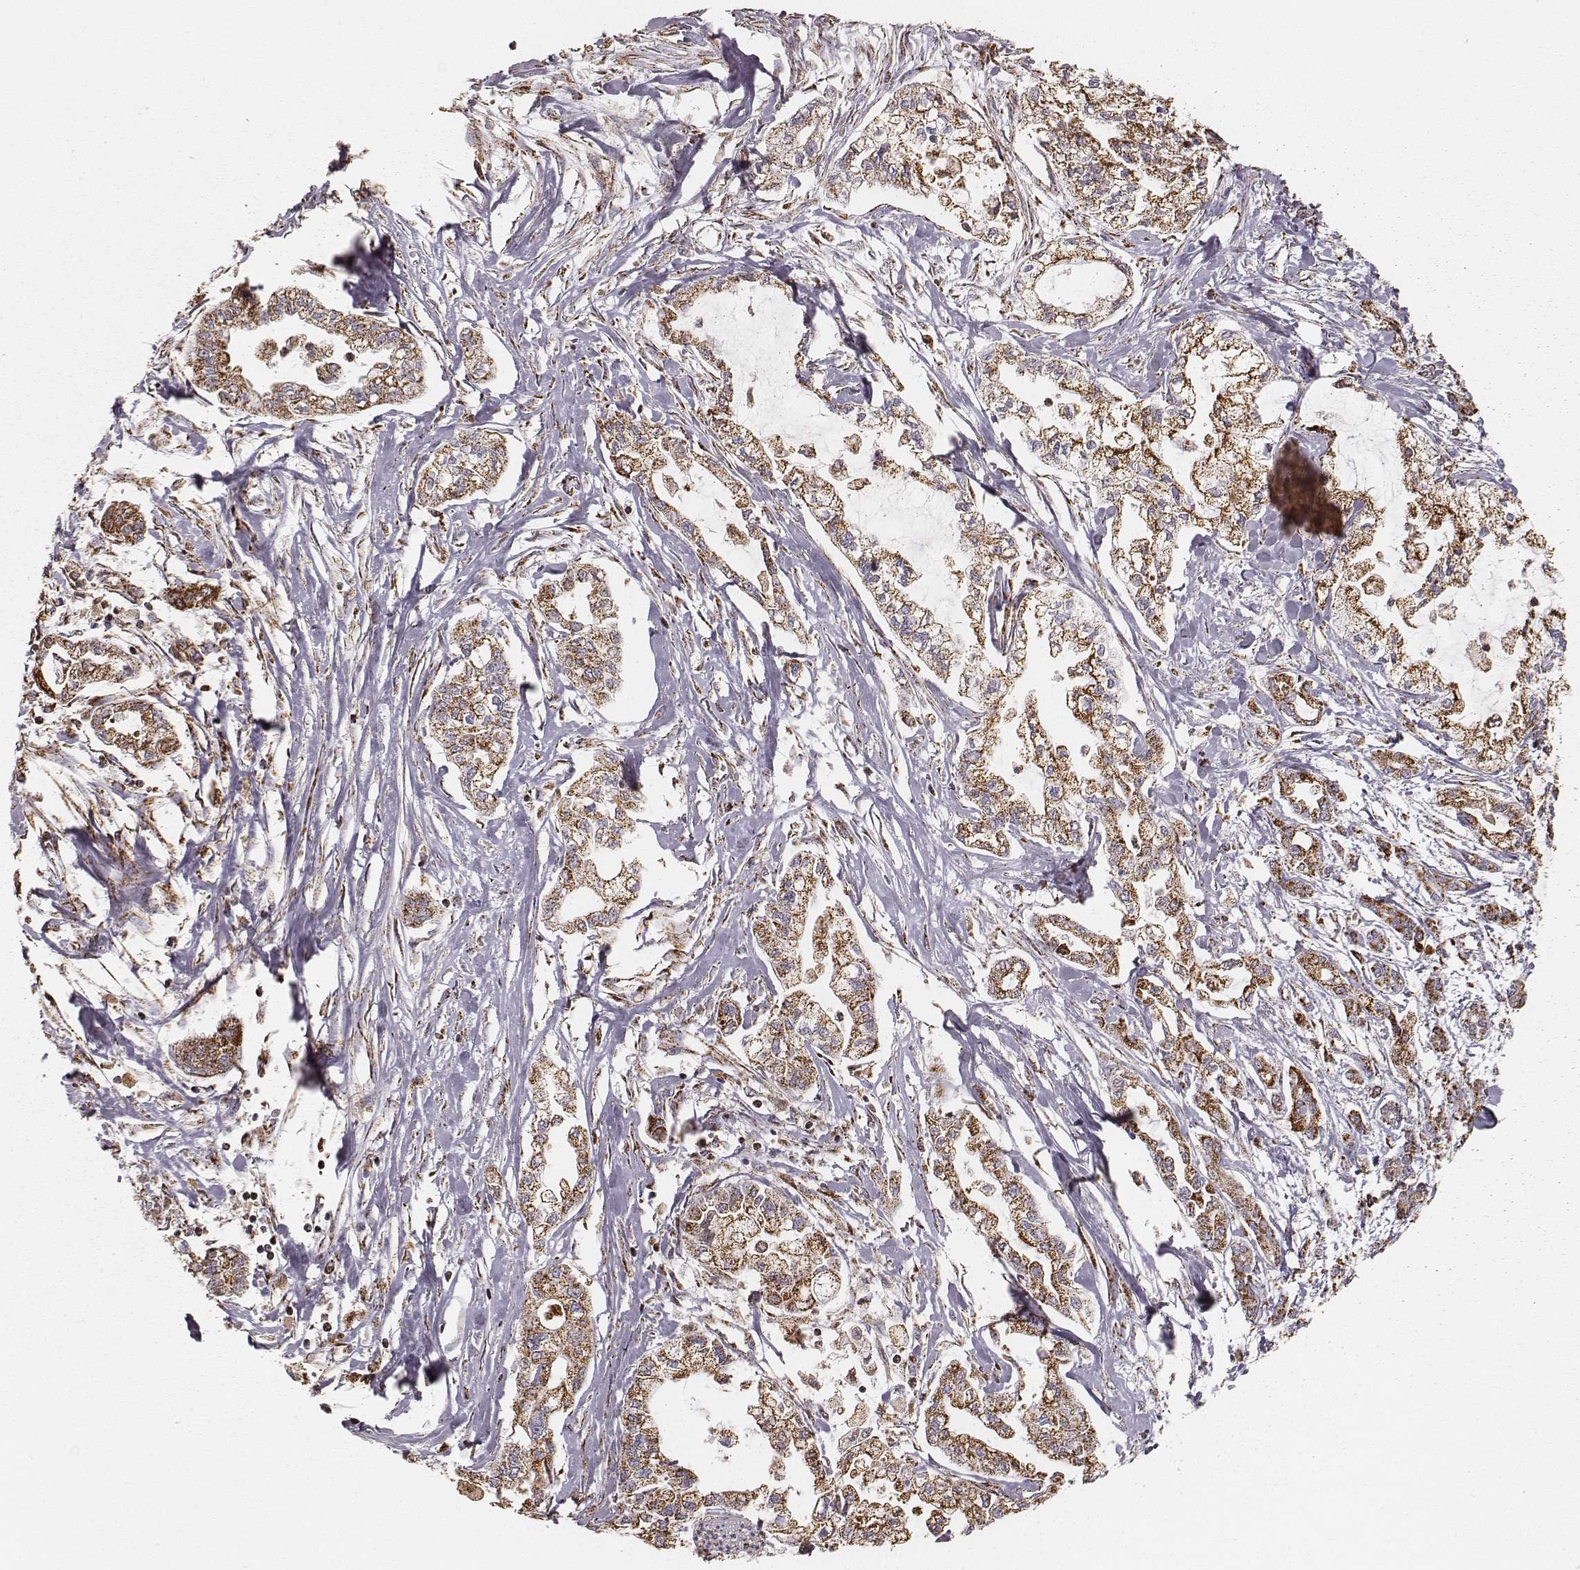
{"staining": {"intensity": "strong", "quantity": ">75%", "location": "cytoplasmic/membranous"}, "tissue": "pancreatic cancer", "cell_type": "Tumor cells", "image_type": "cancer", "snomed": [{"axis": "morphology", "description": "Adenocarcinoma, NOS"}, {"axis": "topography", "description": "Pancreas"}], "caption": "High-power microscopy captured an immunohistochemistry micrograph of pancreatic cancer, revealing strong cytoplasmic/membranous staining in about >75% of tumor cells. Using DAB (3,3'-diaminobenzidine) (brown) and hematoxylin (blue) stains, captured at high magnification using brightfield microscopy.", "gene": "CS", "patient": {"sex": "male", "age": 54}}